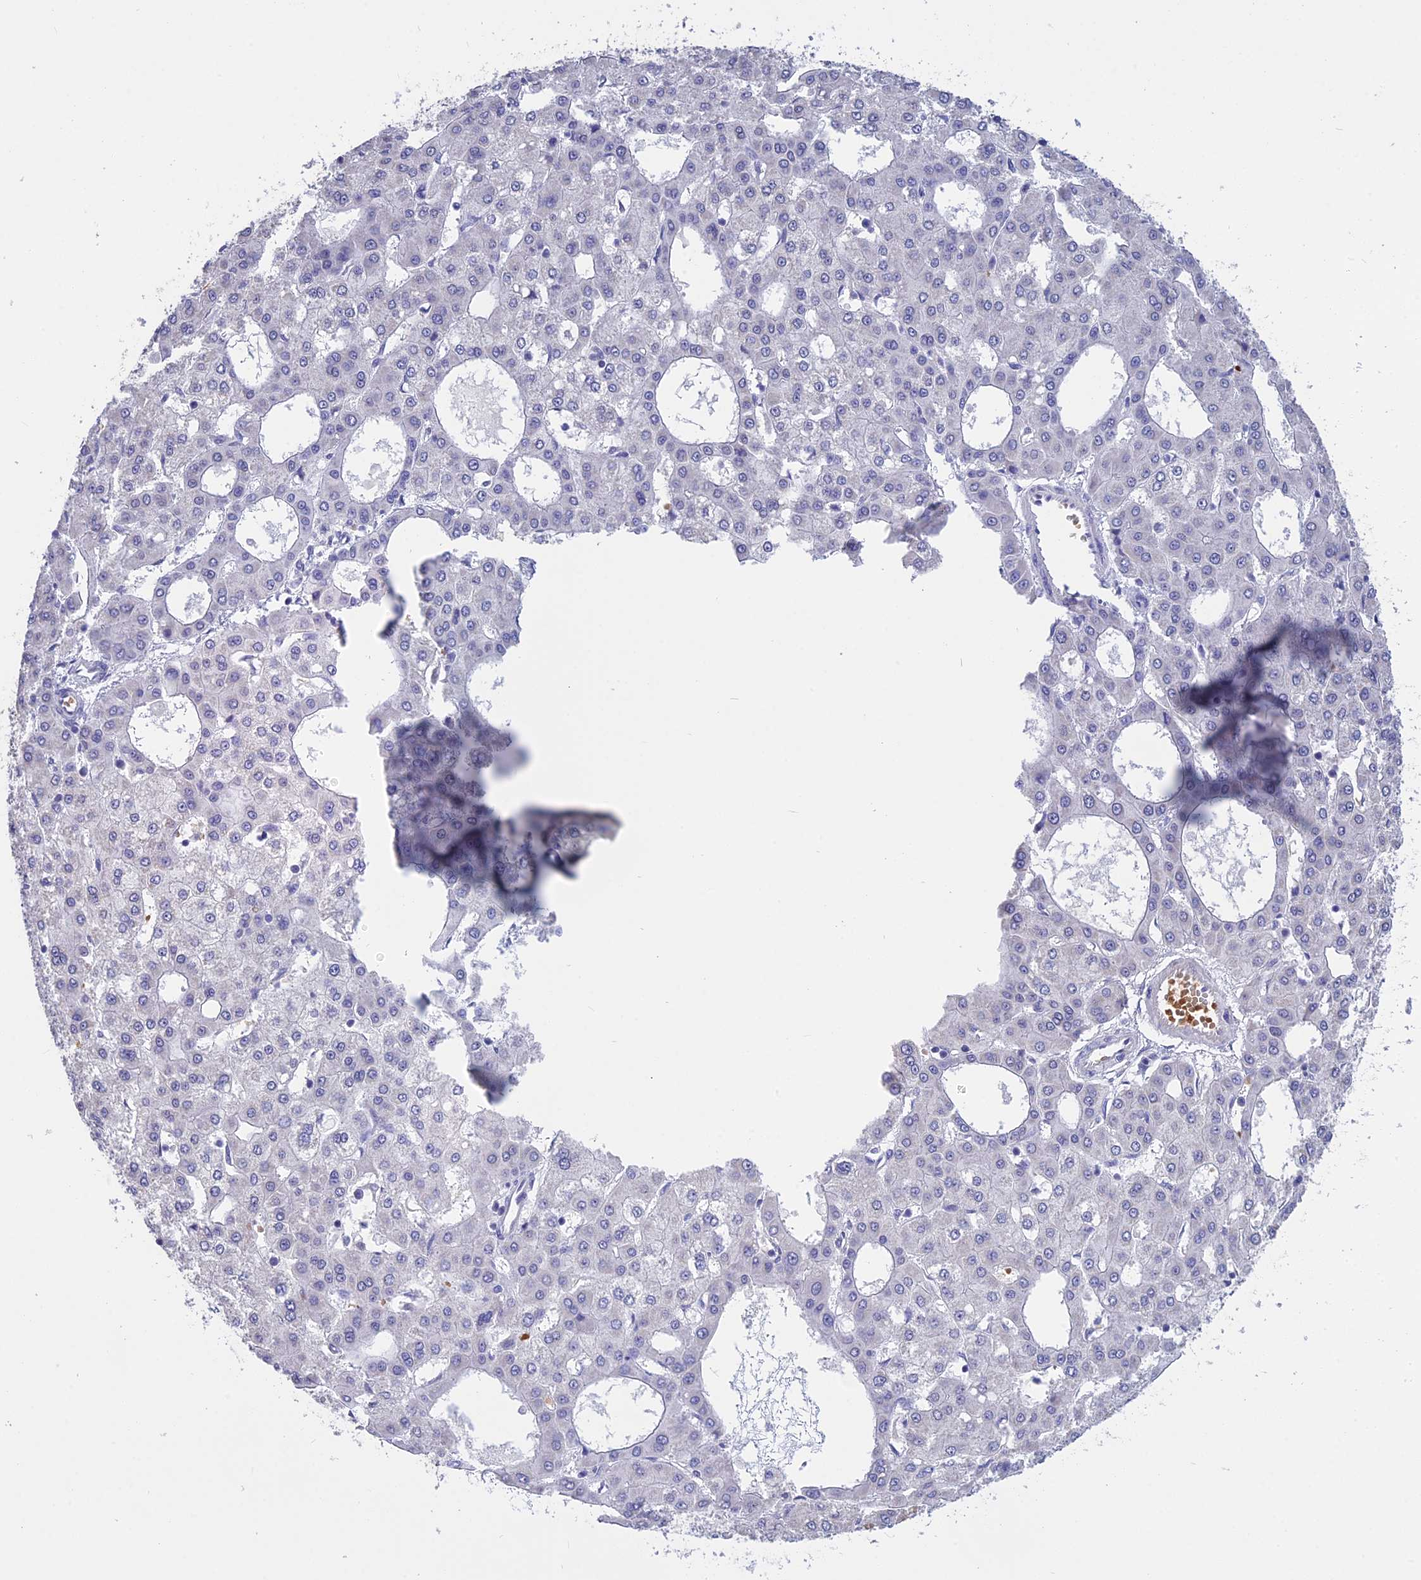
{"staining": {"intensity": "negative", "quantity": "none", "location": "none"}, "tissue": "liver cancer", "cell_type": "Tumor cells", "image_type": "cancer", "snomed": [{"axis": "morphology", "description": "Carcinoma, Hepatocellular, NOS"}, {"axis": "topography", "description": "Liver"}], "caption": "There is no significant positivity in tumor cells of liver cancer (hepatocellular carcinoma). Brightfield microscopy of immunohistochemistry stained with DAB (brown) and hematoxylin (blue), captured at high magnification.", "gene": "KNOP1", "patient": {"sex": "male", "age": 47}}